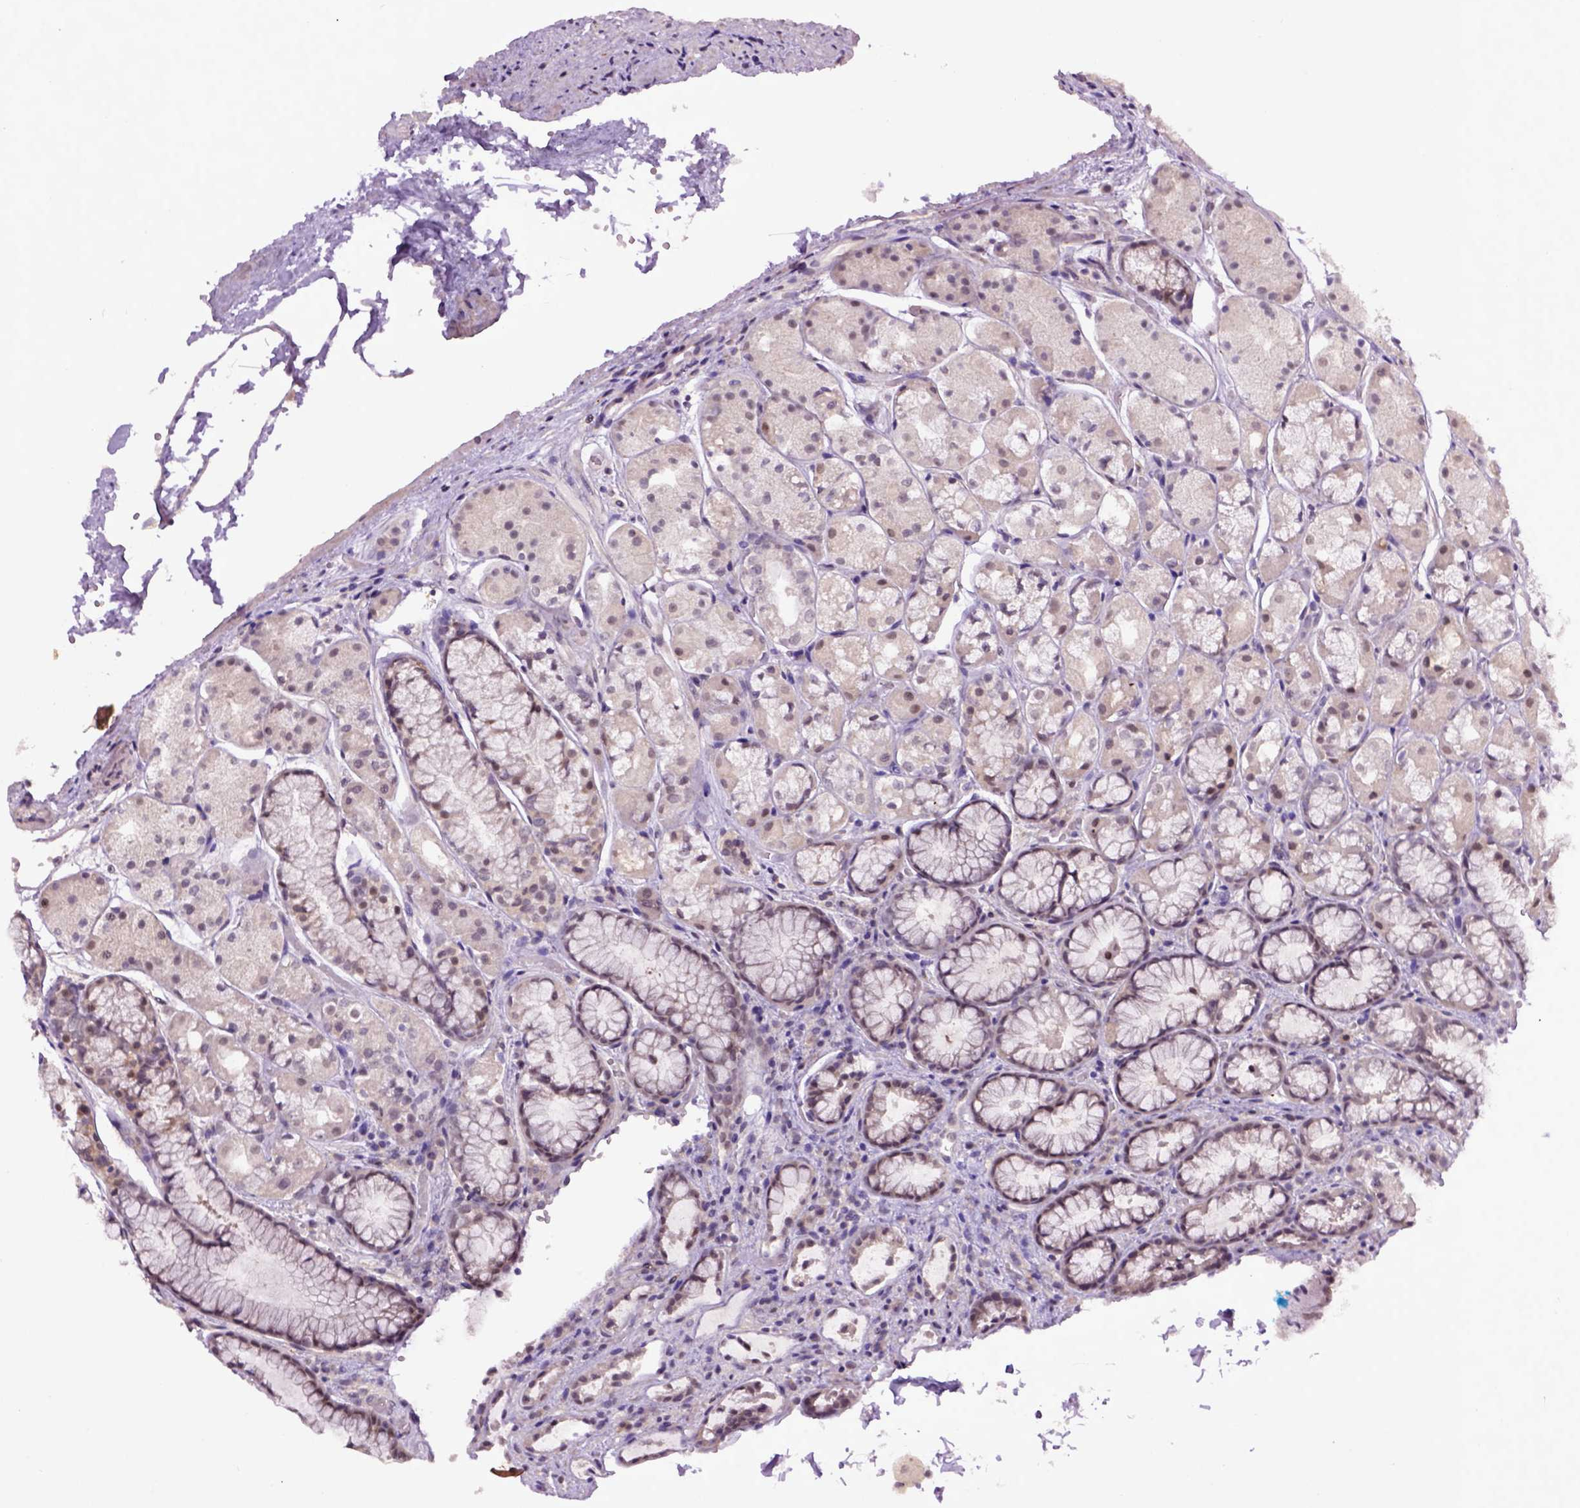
{"staining": {"intensity": "negative", "quantity": "none", "location": "none"}, "tissue": "stomach", "cell_type": "Glandular cells", "image_type": "normal", "snomed": [{"axis": "morphology", "description": "Normal tissue, NOS"}, {"axis": "topography", "description": "Stomach"}], "caption": "High magnification brightfield microscopy of normal stomach stained with DAB (brown) and counterstained with hematoxylin (blue): glandular cells show no significant positivity. (Immunohistochemistry, brightfield microscopy, high magnification).", "gene": "RAB43", "patient": {"sex": "male", "age": 70}}